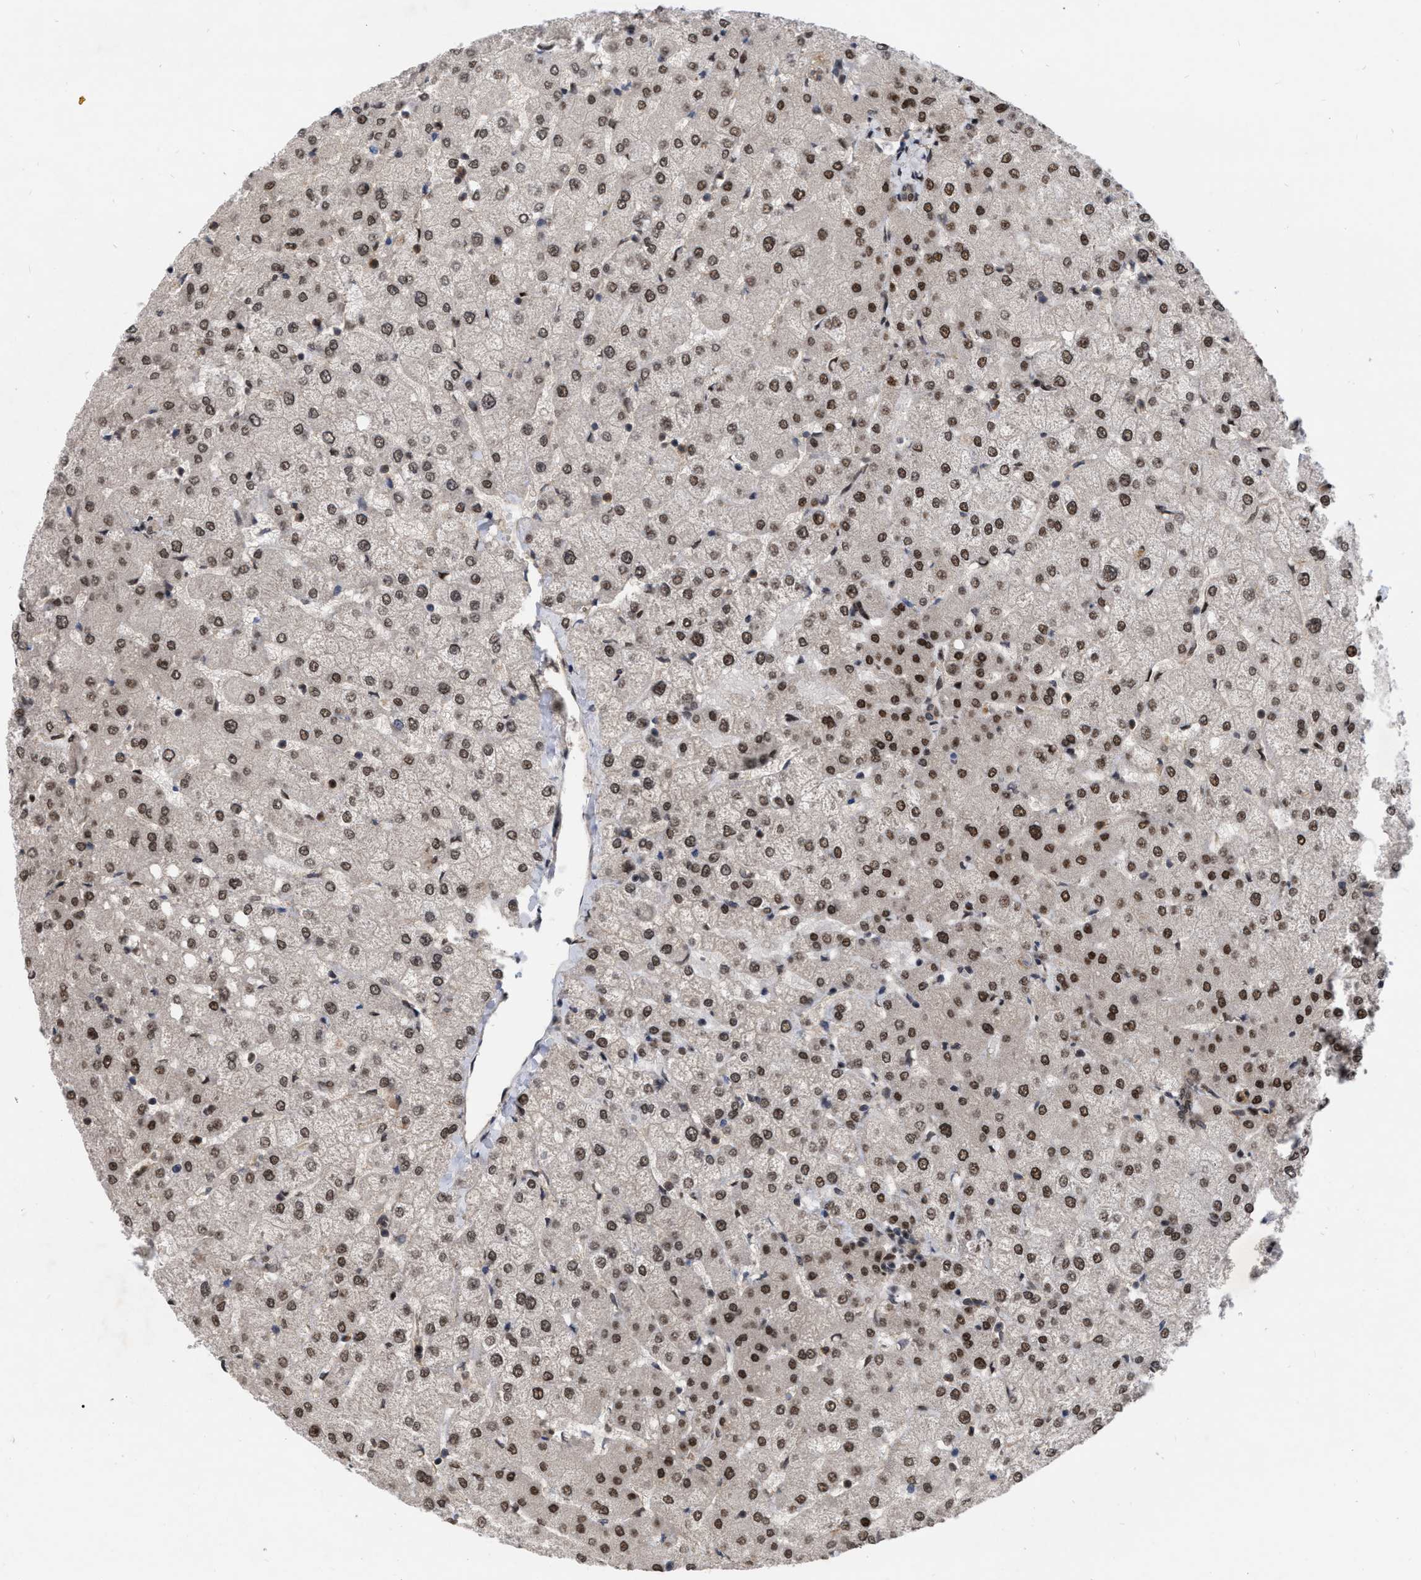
{"staining": {"intensity": "weak", "quantity": ">75%", "location": "cytoplasmic/membranous,nuclear"}, "tissue": "liver", "cell_type": "Cholangiocytes", "image_type": "normal", "snomed": [{"axis": "morphology", "description": "Normal tissue, NOS"}, {"axis": "topography", "description": "Liver"}], "caption": "A high-resolution histopathology image shows immunohistochemistry staining of normal liver, which displays weak cytoplasmic/membranous,nuclear positivity in approximately >75% of cholangiocytes.", "gene": "MDM4", "patient": {"sex": "female", "age": 54}}